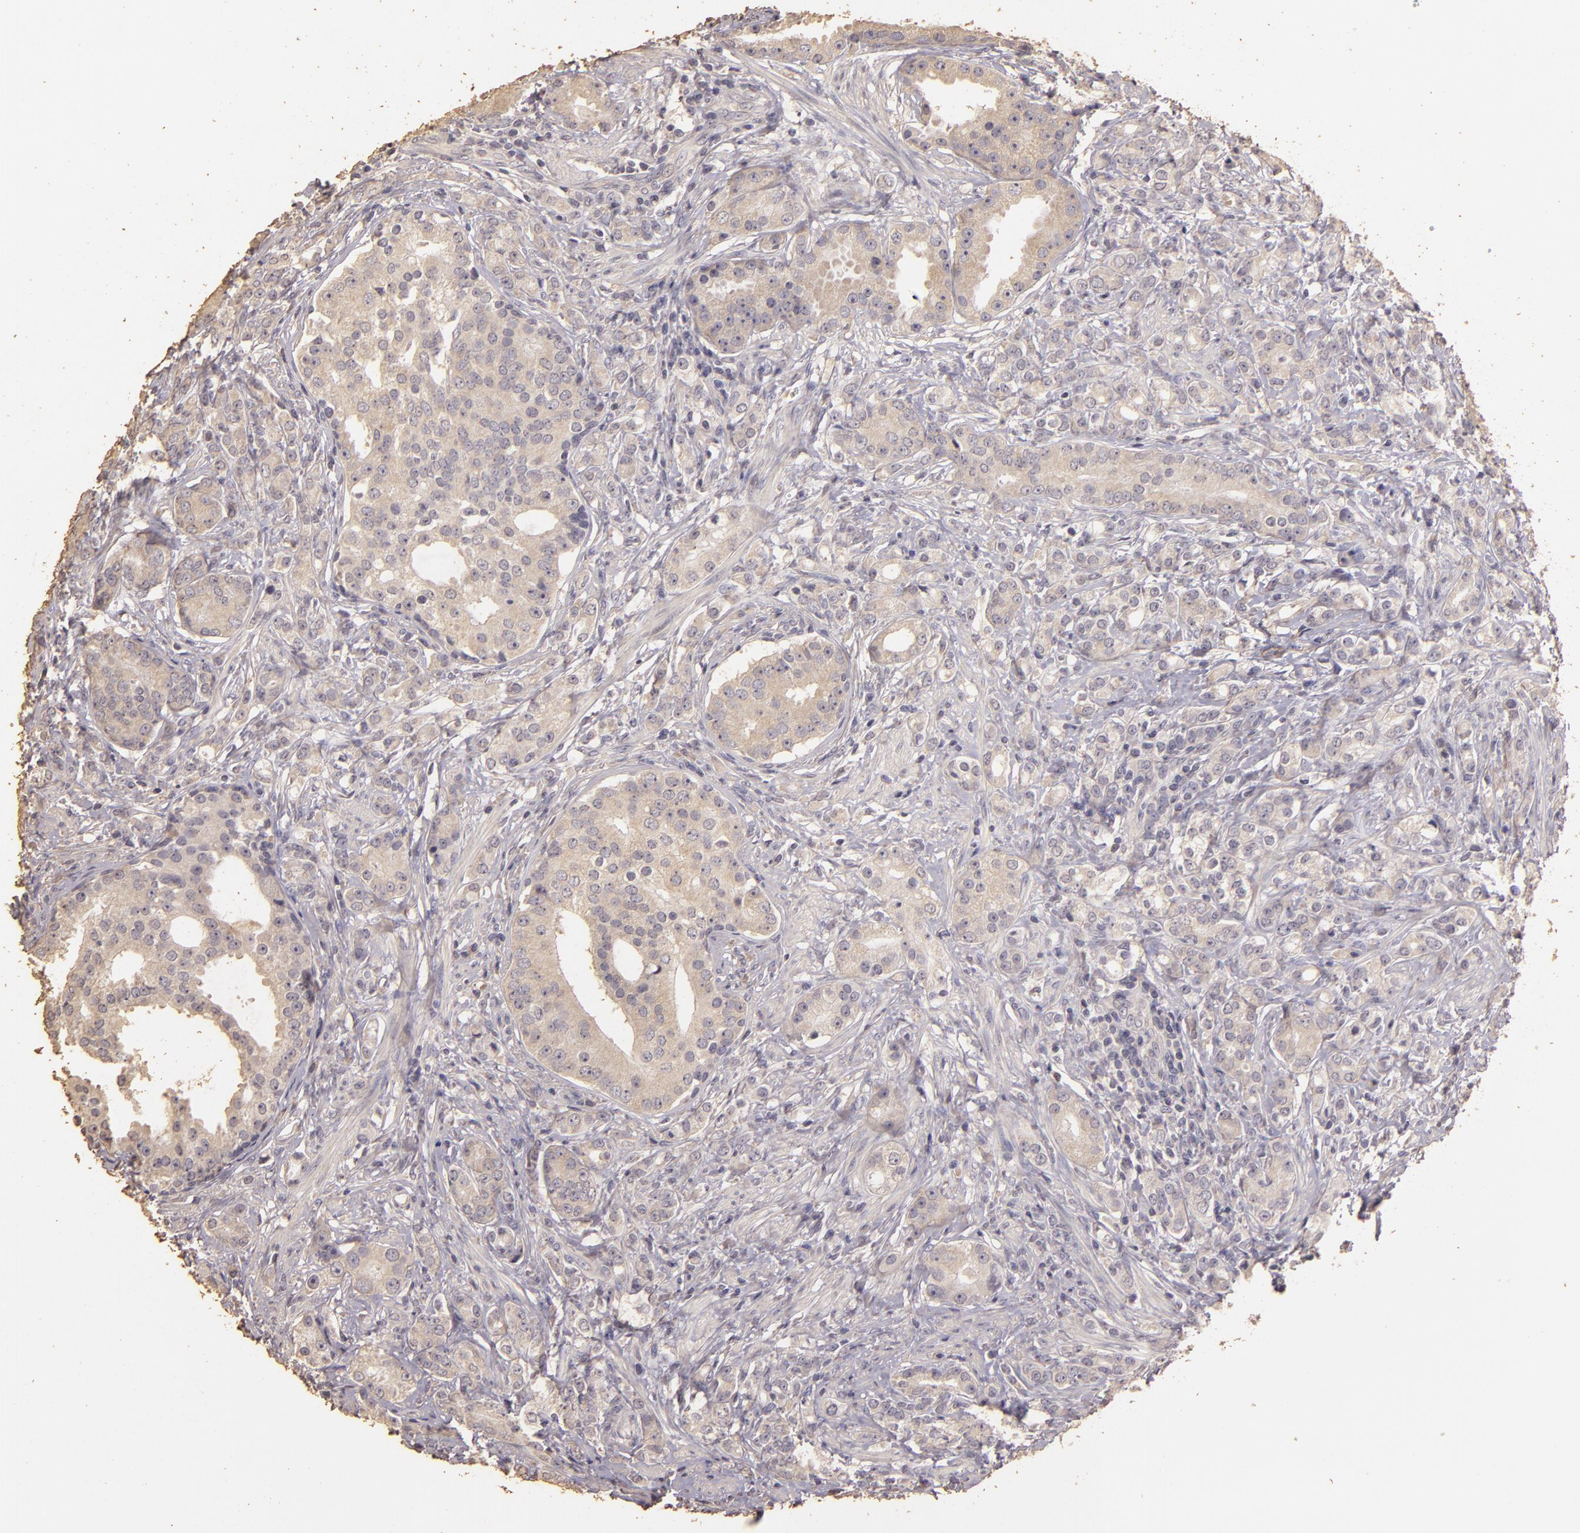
{"staining": {"intensity": "weak", "quantity": ">75%", "location": "cytoplasmic/membranous"}, "tissue": "prostate cancer", "cell_type": "Tumor cells", "image_type": "cancer", "snomed": [{"axis": "morphology", "description": "Adenocarcinoma, Medium grade"}, {"axis": "topography", "description": "Prostate"}], "caption": "DAB immunohistochemical staining of prostate cancer reveals weak cytoplasmic/membranous protein positivity in approximately >75% of tumor cells. (DAB (3,3'-diaminobenzidine) = brown stain, brightfield microscopy at high magnification).", "gene": "BCL2L13", "patient": {"sex": "male", "age": 59}}